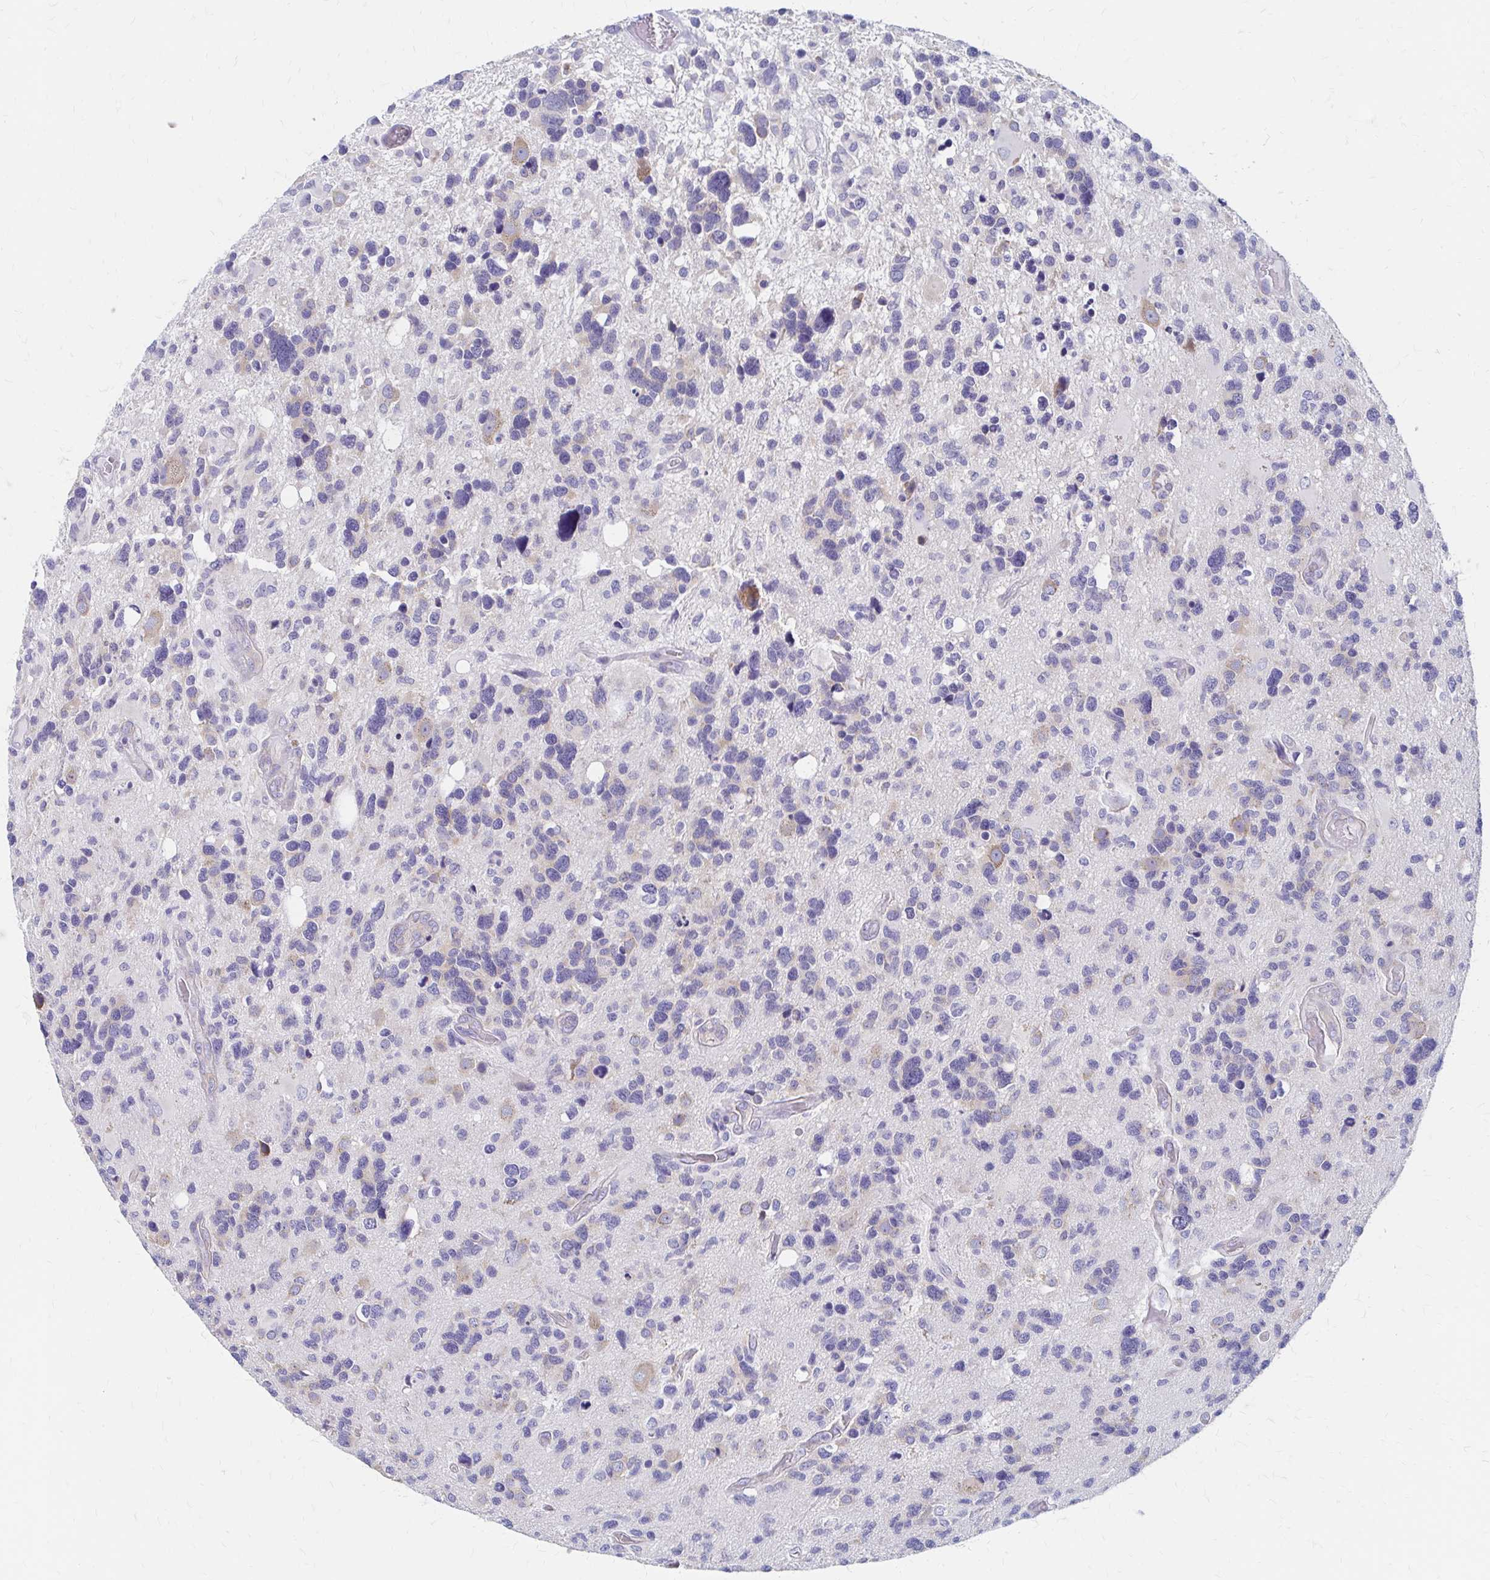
{"staining": {"intensity": "negative", "quantity": "none", "location": "none"}, "tissue": "glioma", "cell_type": "Tumor cells", "image_type": "cancer", "snomed": [{"axis": "morphology", "description": "Glioma, malignant, High grade"}, {"axis": "topography", "description": "Brain"}], "caption": "This is an IHC image of glioma. There is no expression in tumor cells.", "gene": "RPL27A", "patient": {"sex": "male", "age": 49}}